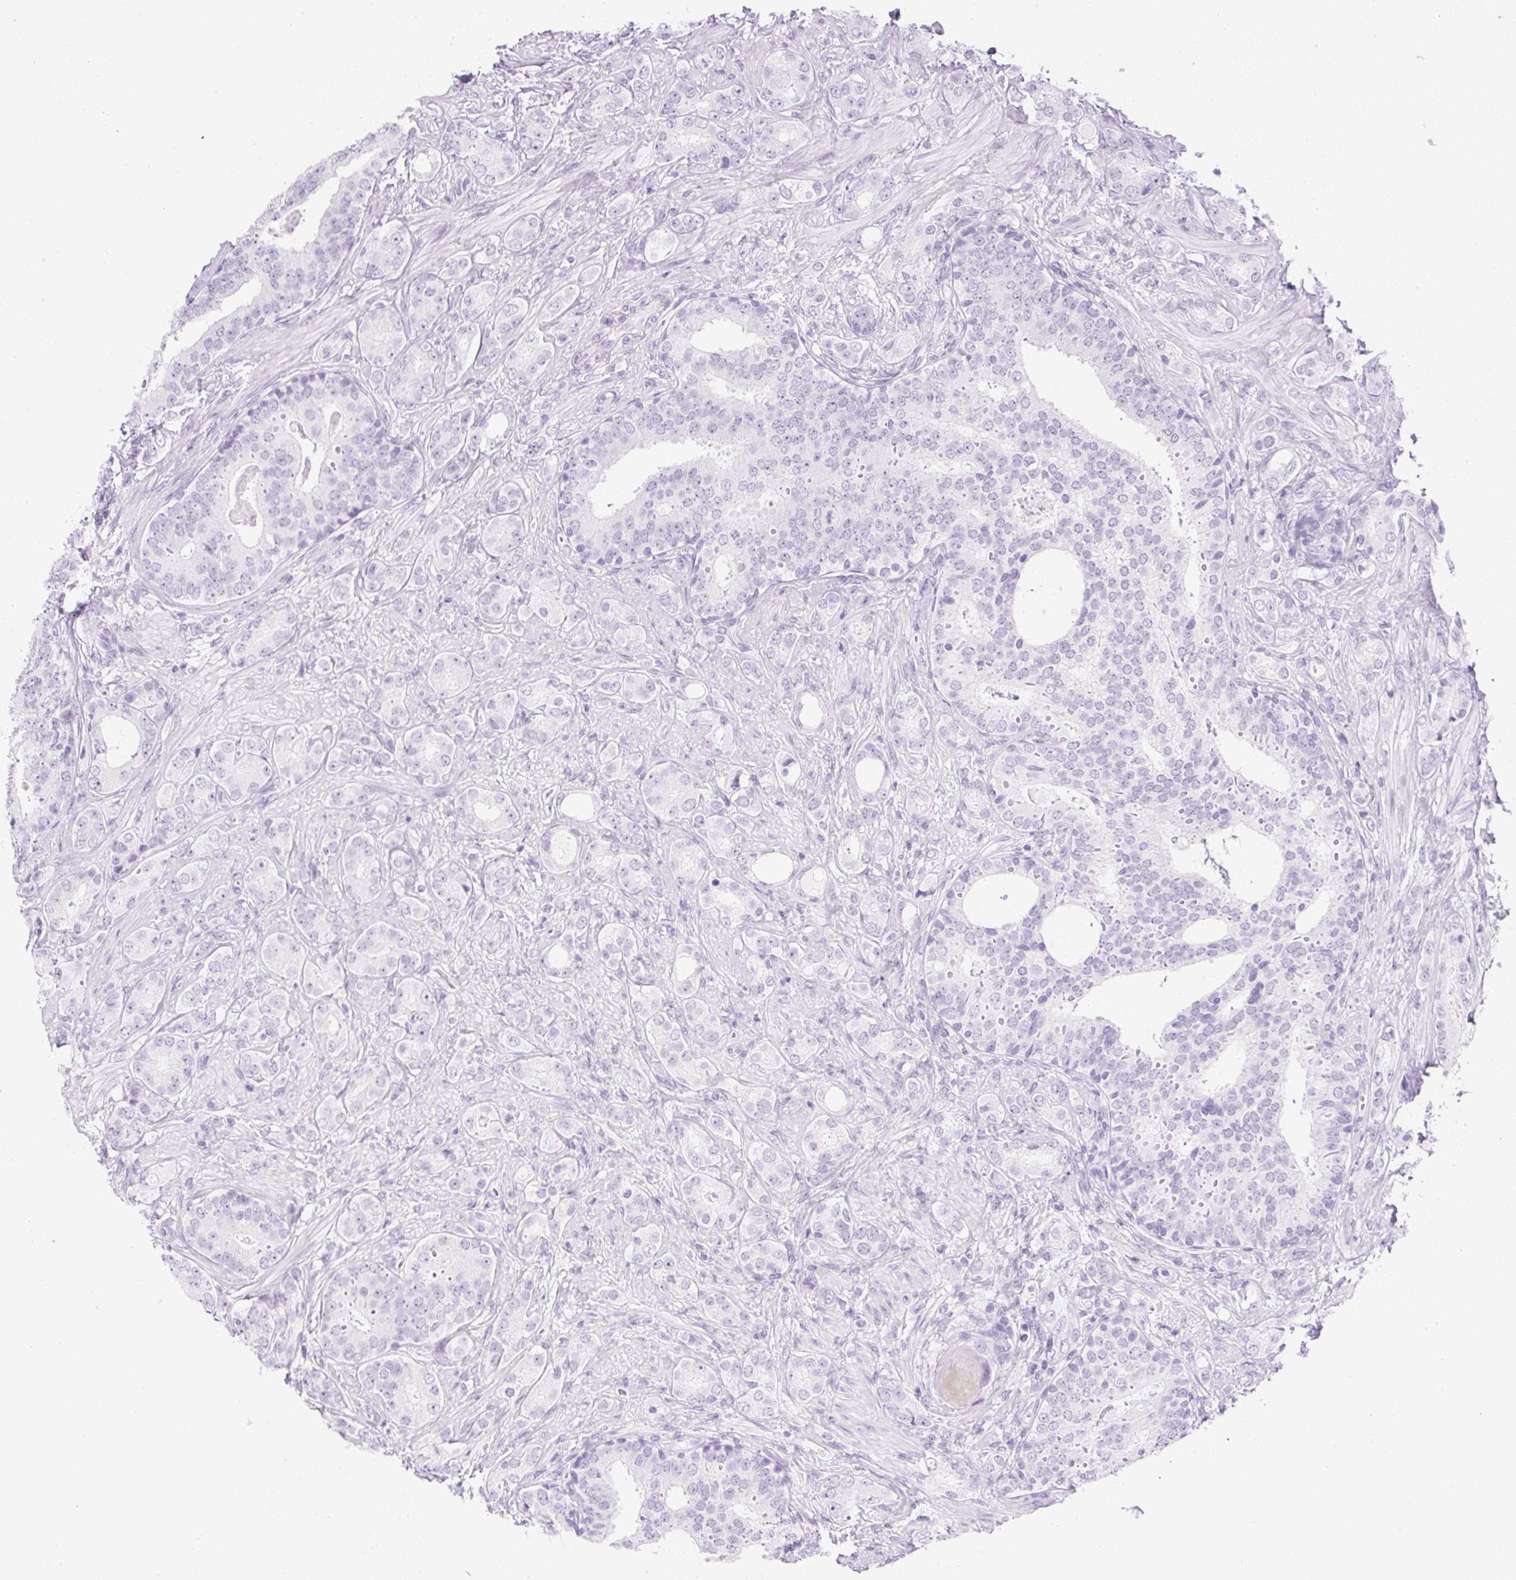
{"staining": {"intensity": "negative", "quantity": "none", "location": "none"}, "tissue": "prostate cancer", "cell_type": "Tumor cells", "image_type": "cancer", "snomed": [{"axis": "morphology", "description": "Adenocarcinoma, High grade"}, {"axis": "topography", "description": "Prostate"}], "caption": "Prostate adenocarcinoma (high-grade) was stained to show a protein in brown. There is no significant staining in tumor cells.", "gene": "SPRR4", "patient": {"sex": "male", "age": 62}}